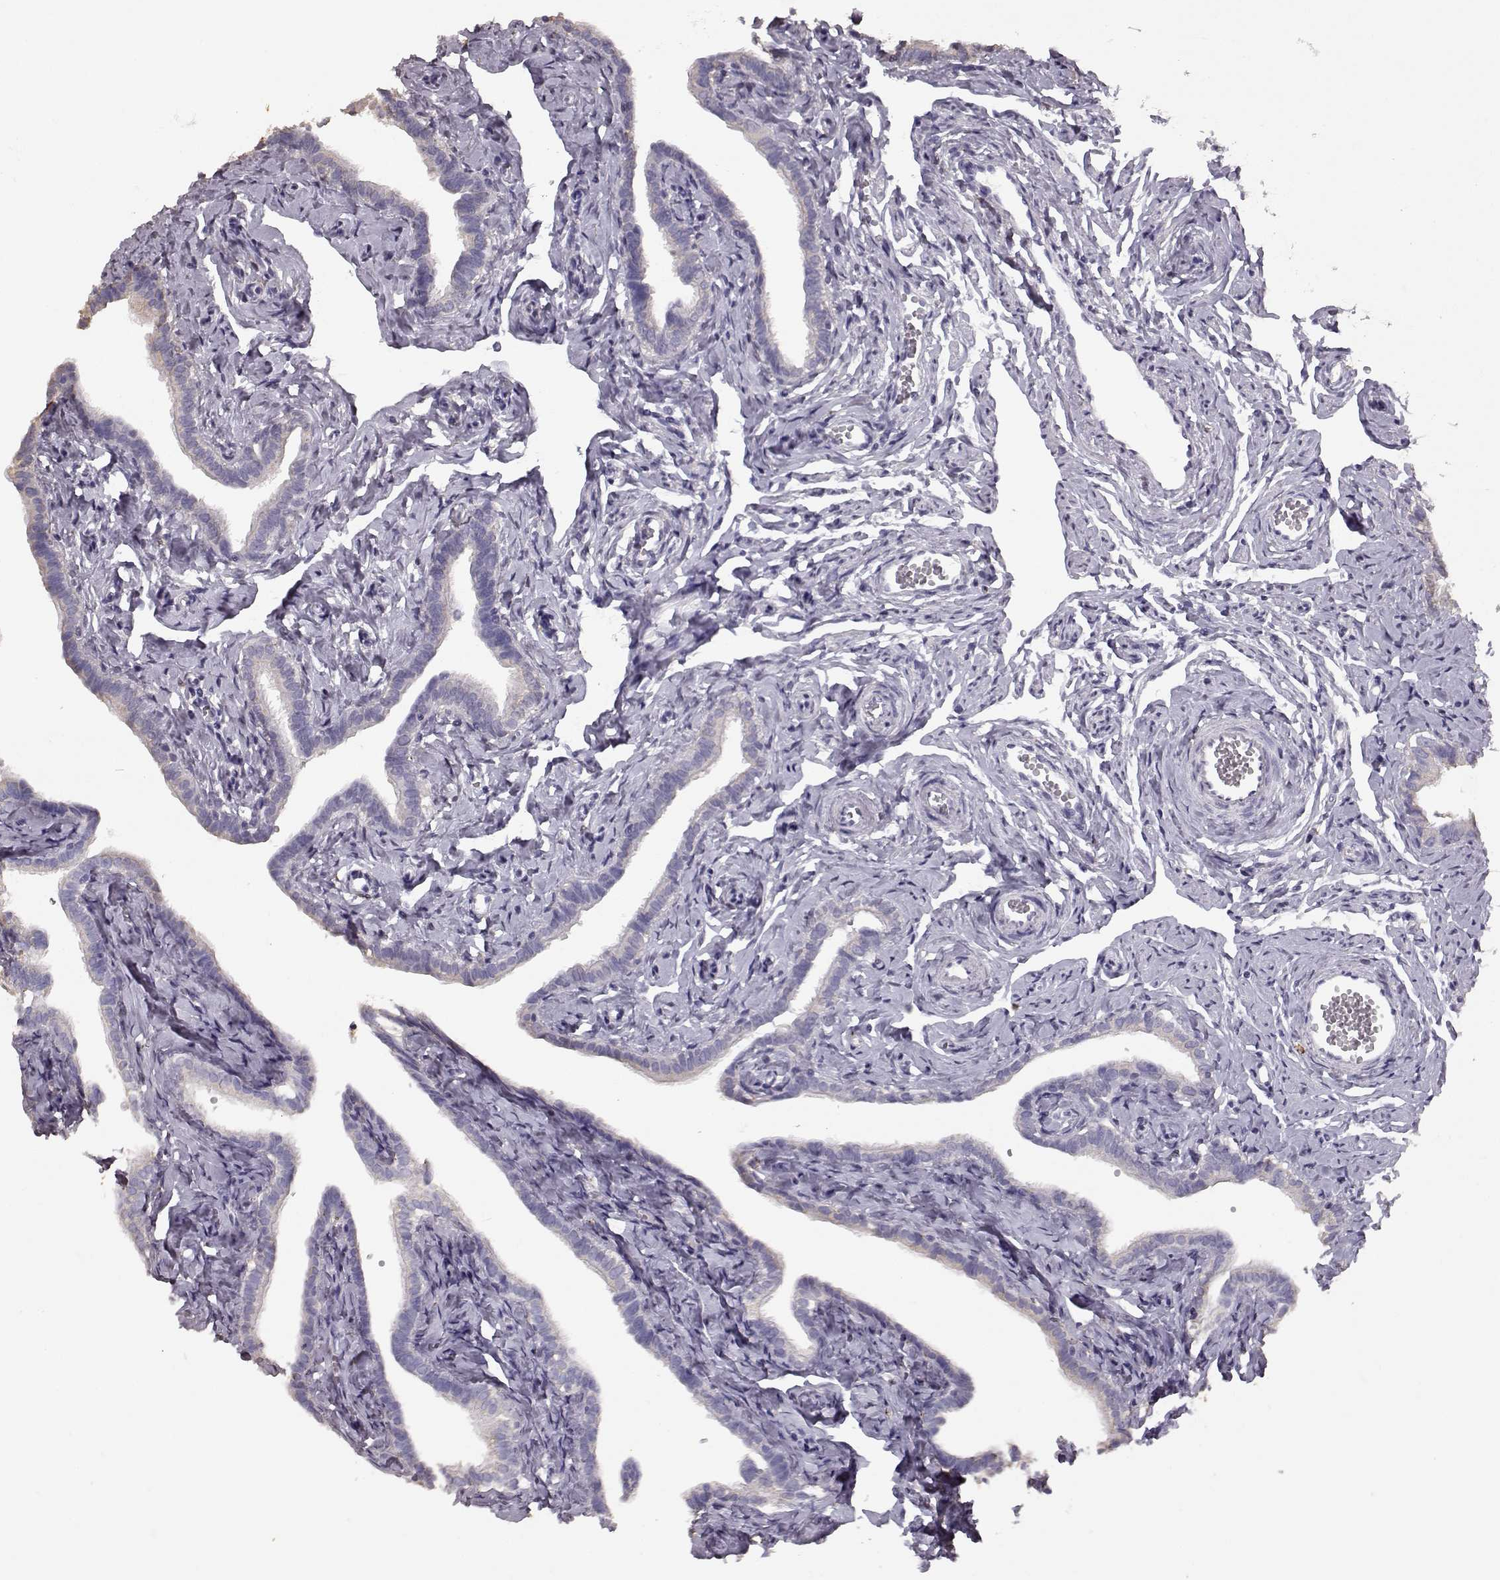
{"staining": {"intensity": "weak", "quantity": "<25%", "location": "cytoplasmic/membranous"}, "tissue": "fallopian tube", "cell_type": "Glandular cells", "image_type": "normal", "snomed": [{"axis": "morphology", "description": "Normal tissue, NOS"}, {"axis": "topography", "description": "Fallopian tube"}], "caption": "High magnification brightfield microscopy of normal fallopian tube stained with DAB (3,3'-diaminobenzidine) (brown) and counterstained with hematoxylin (blue): glandular cells show no significant staining.", "gene": "GABRG3", "patient": {"sex": "female", "age": 41}}